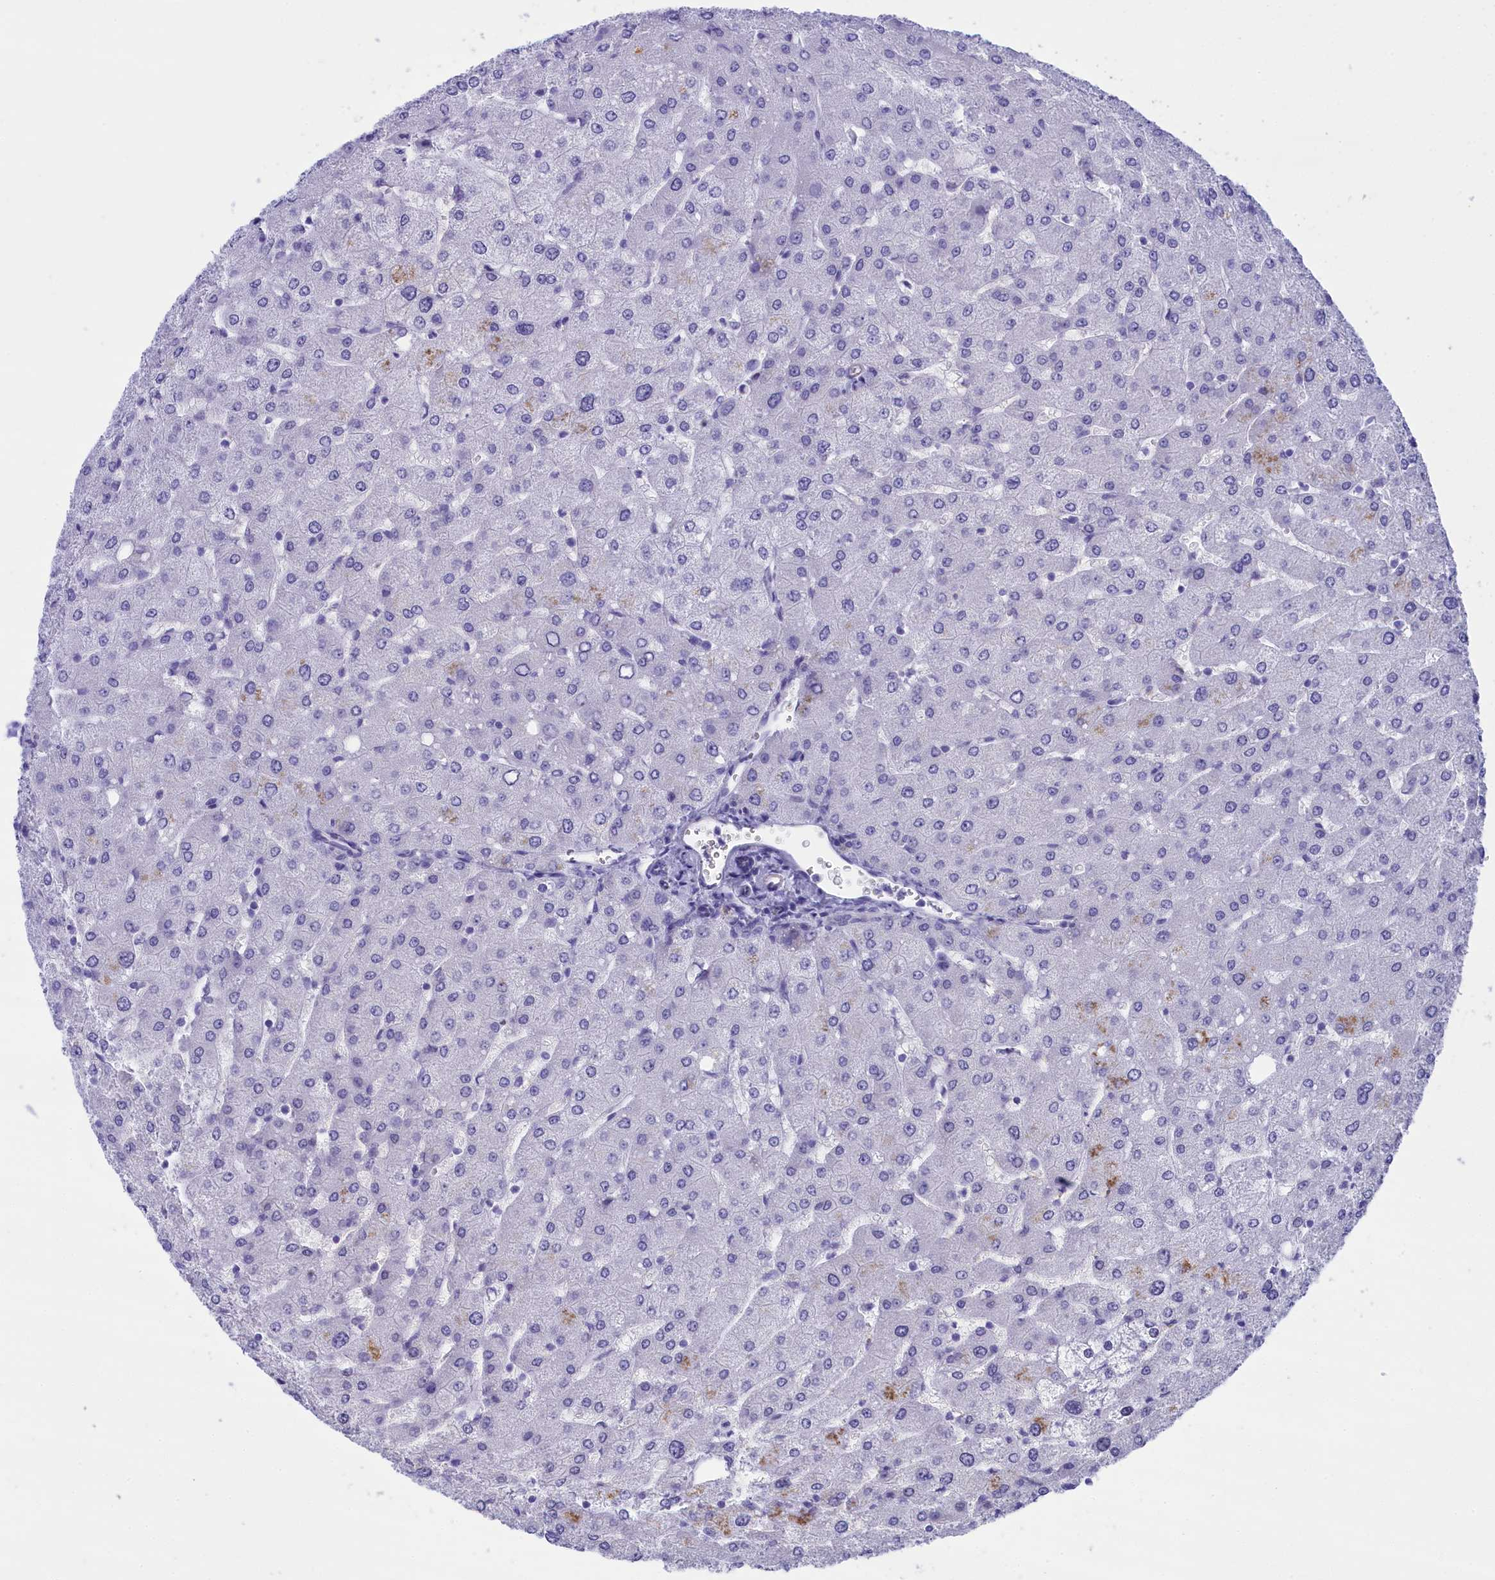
{"staining": {"intensity": "negative", "quantity": "none", "location": "none"}, "tissue": "liver", "cell_type": "Cholangiocytes", "image_type": "normal", "snomed": [{"axis": "morphology", "description": "Normal tissue, NOS"}, {"axis": "topography", "description": "Liver"}], "caption": "This is an immunohistochemistry image of unremarkable liver. There is no positivity in cholangiocytes.", "gene": "TACSTD2", "patient": {"sex": "male", "age": 55}}